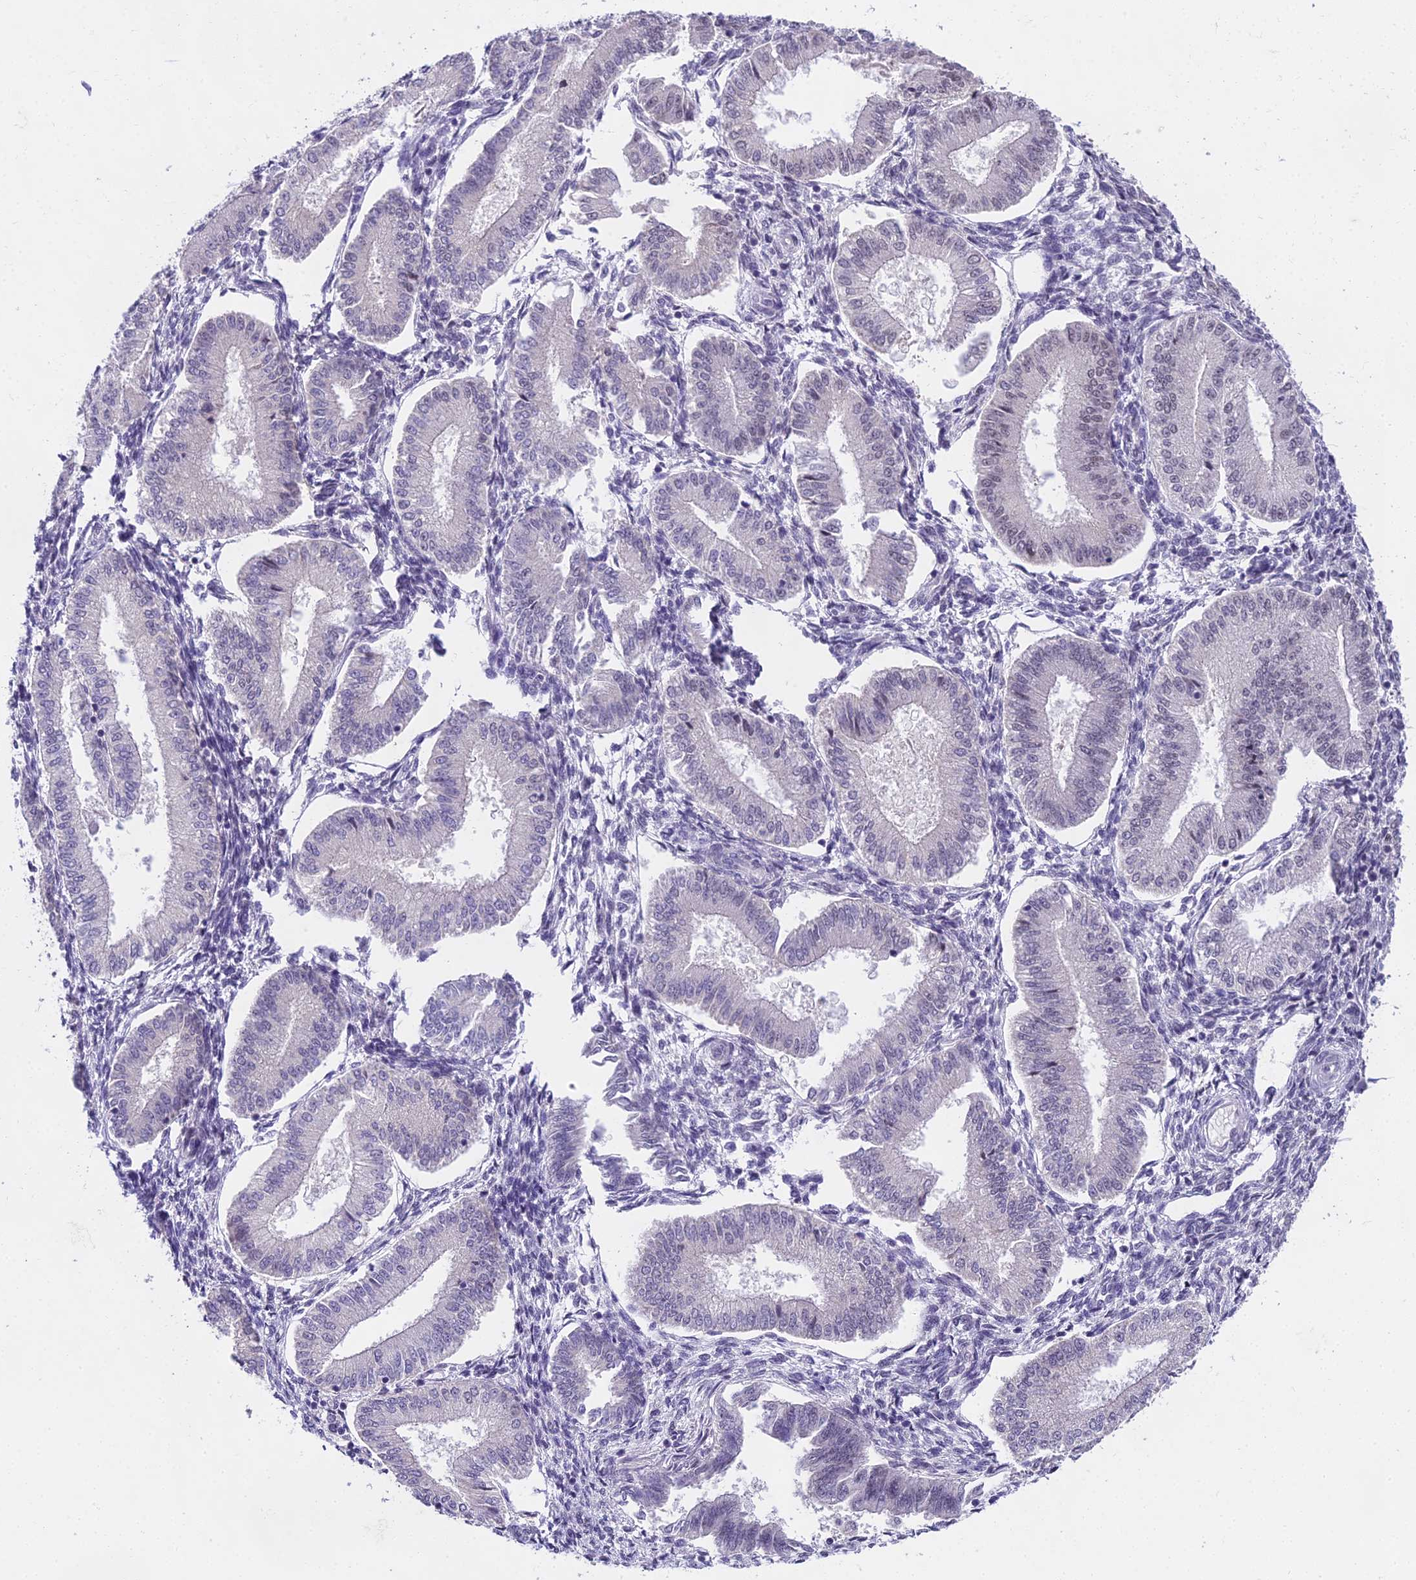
{"staining": {"intensity": "negative", "quantity": "none", "location": "none"}, "tissue": "endometrium", "cell_type": "Cells in endometrial stroma", "image_type": "normal", "snomed": [{"axis": "morphology", "description": "Normal tissue, NOS"}, {"axis": "topography", "description": "Endometrium"}], "caption": "An IHC micrograph of normal endometrium is shown. There is no staining in cells in endometrial stroma of endometrium. (DAB immunohistochemistry (IHC) visualized using brightfield microscopy, high magnification).", "gene": "MAT2A", "patient": {"sex": "female", "age": 39}}